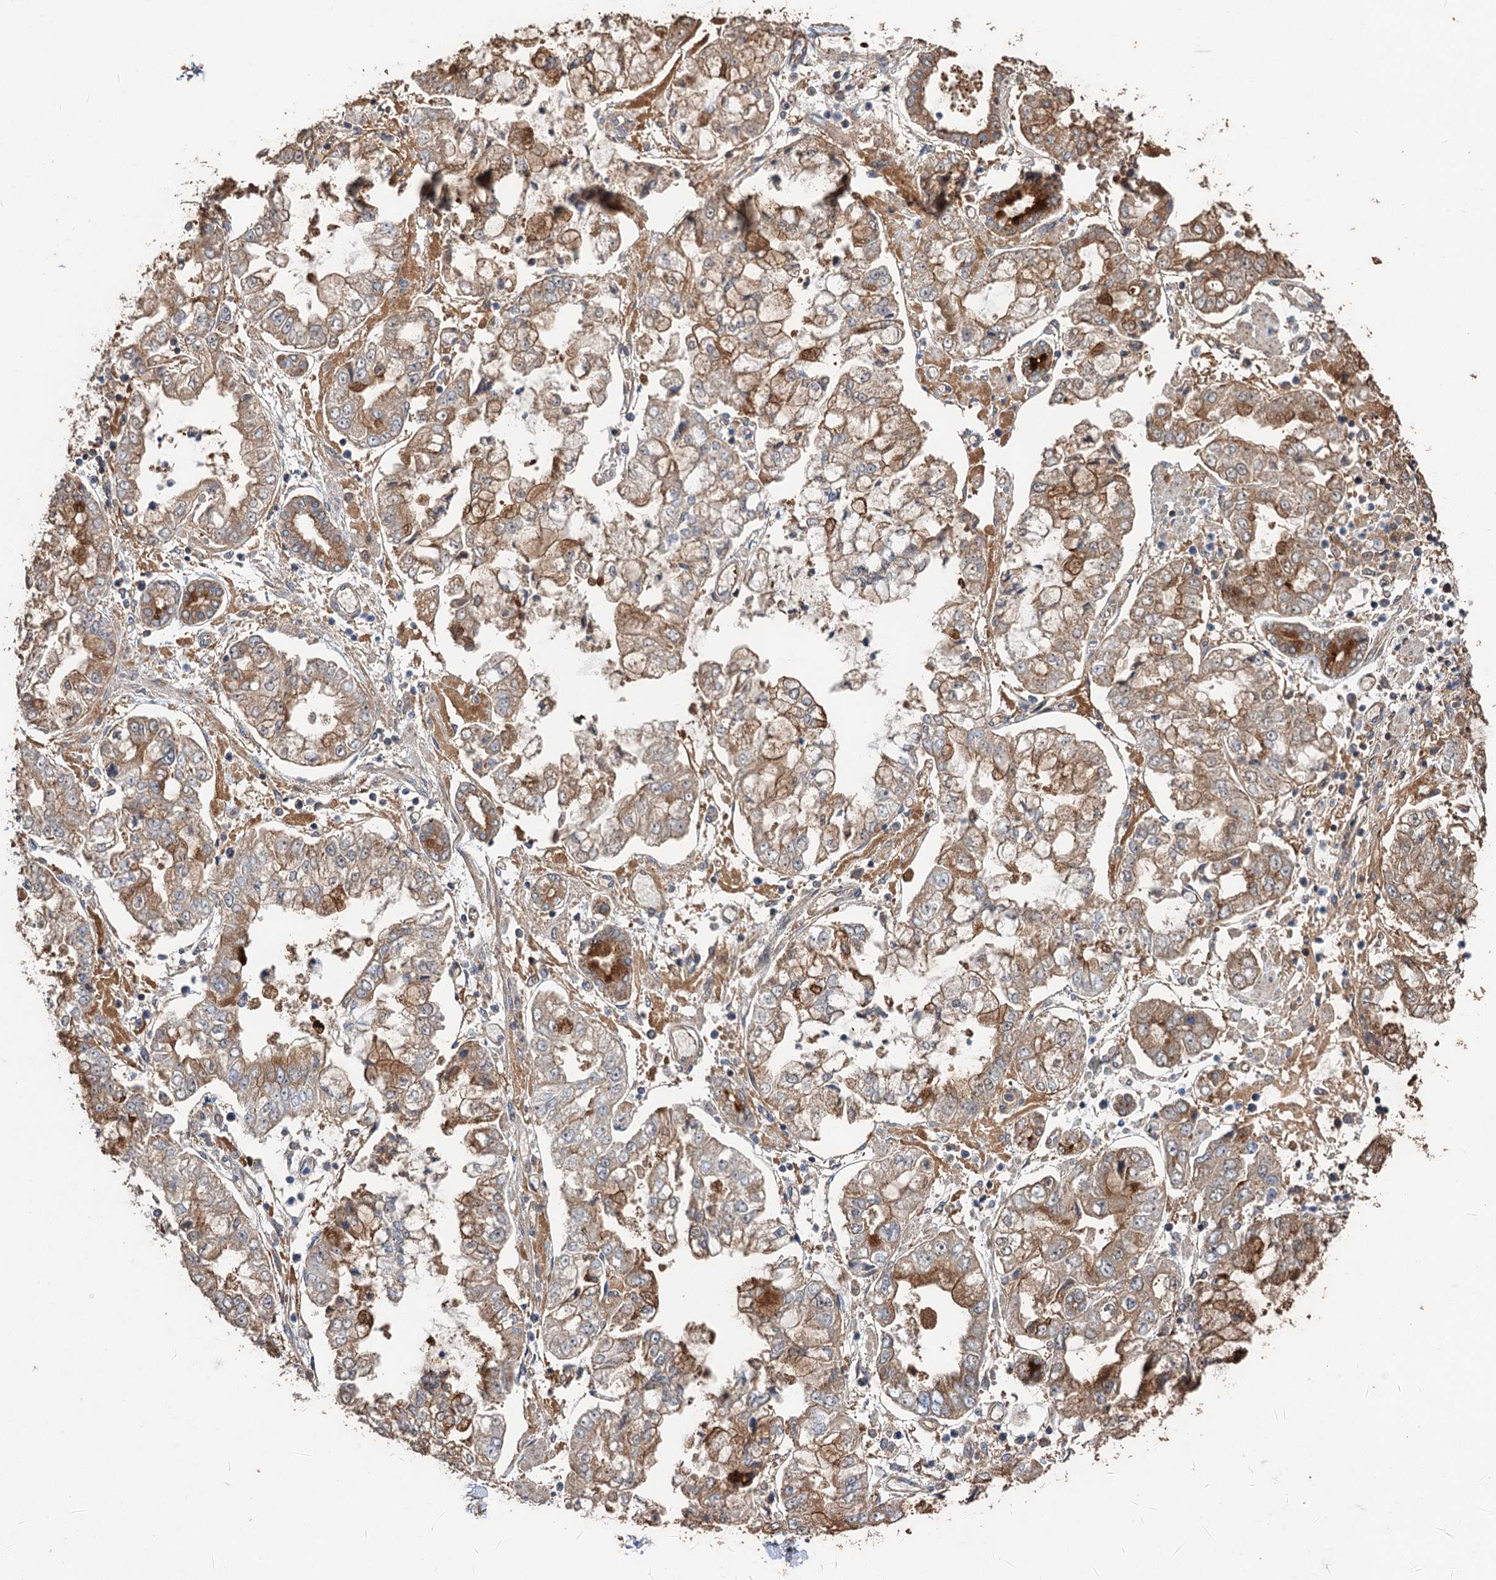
{"staining": {"intensity": "moderate", "quantity": ">75%", "location": "cytoplasmic/membranous"}, "tissue": "stomach cancer", "cell_type": "Tumor cells", "image_type": "cancer", "snomed": [{"axis": "morphology", "description": "Adenocarcinoma, NOS"}, {"axis": "topography", "description": "Stomach"}], "caption": "Tumor cells exhibit medium levels of moderate cytoplasmic/membranous staining in approximately >75% of cells in human stomach adenocarcinoma.", "gene": "DEXI", "patient": {"sex": "male", "age": 76}}